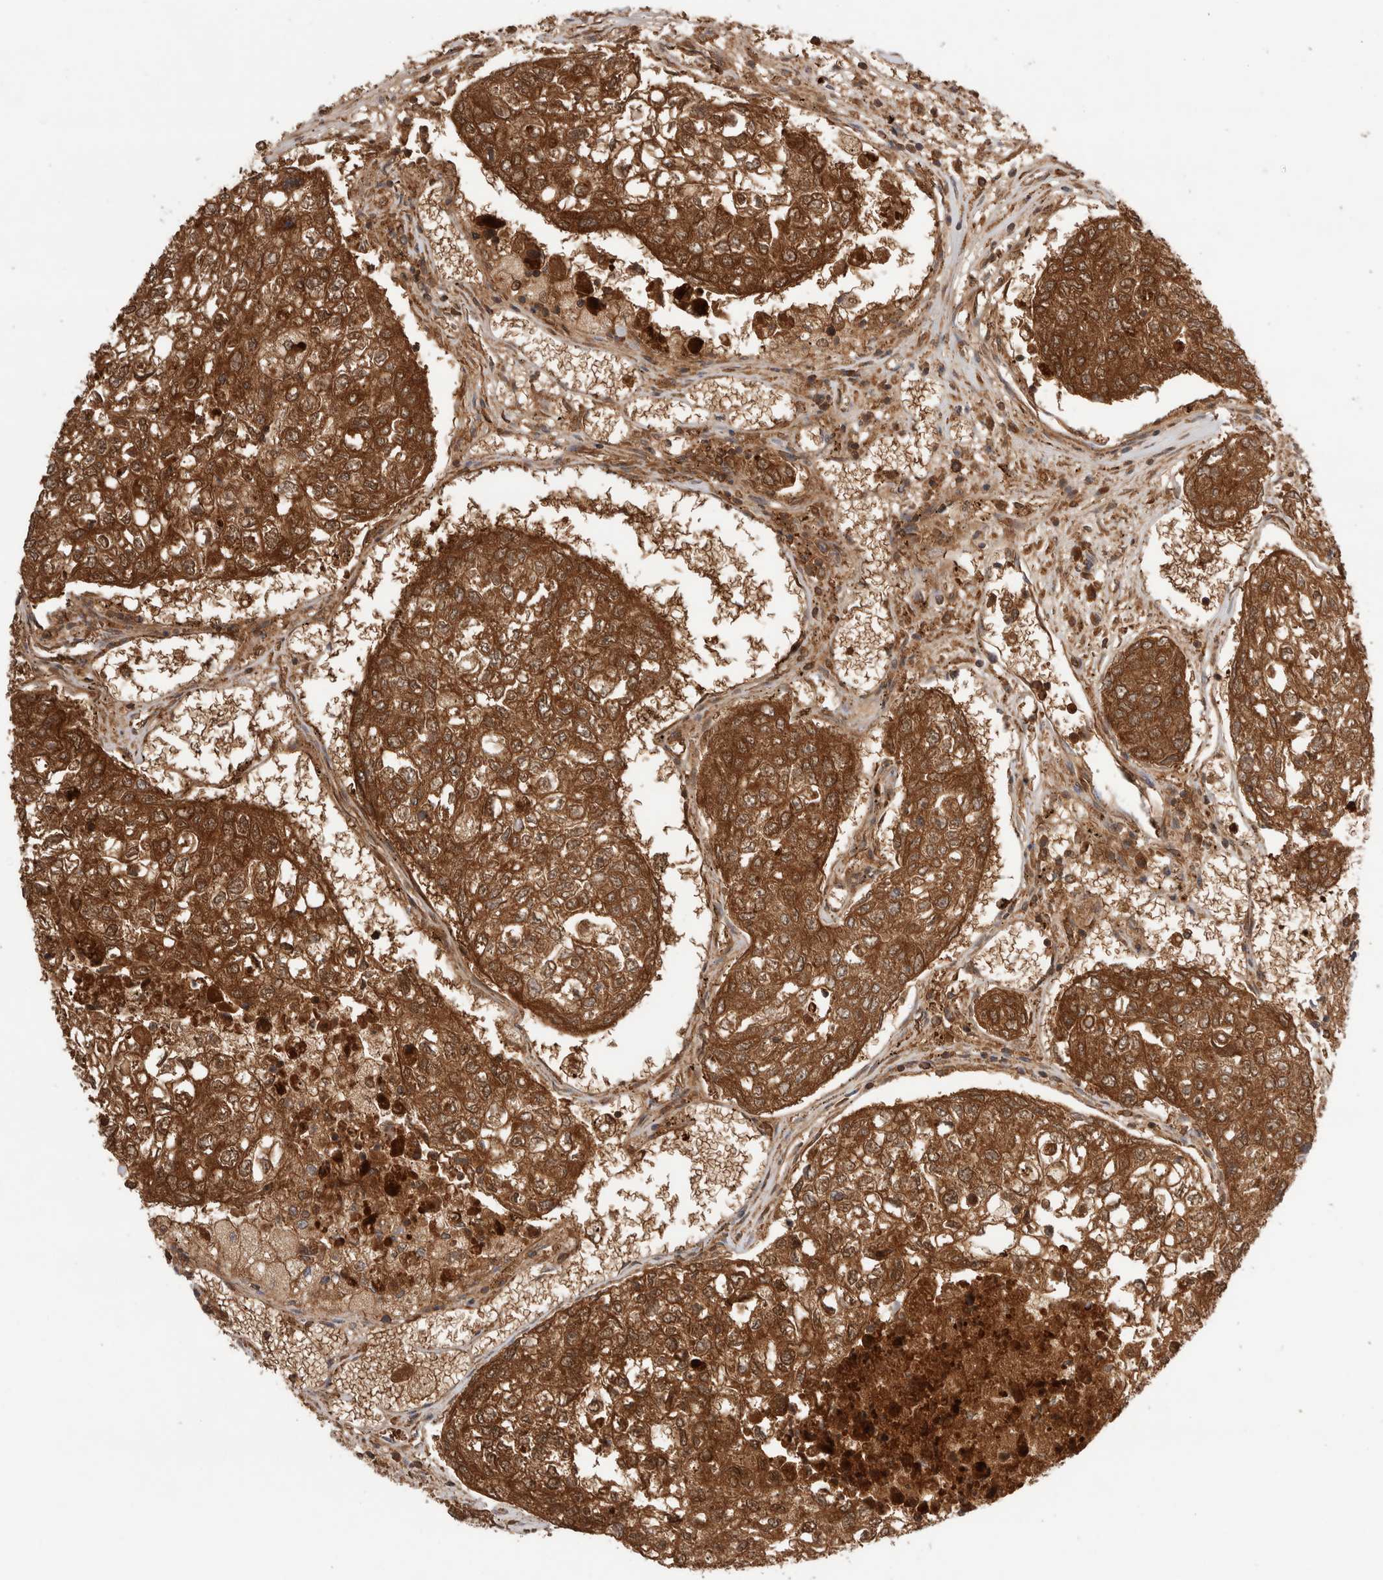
{"staining": {"intensity": "strong", "quantity": ">75%", "location": "cytoplasmic/membranous,nuclear"}, "tissue": "urothelial cancer", "cell_type": "Tumor cells", "image_type": "cancer", "snomed": [{"axis": "morphology", "description": "Urothelial carcinoma, High grade"}, {"axis": "topography", "description": "Lymph node"}, {"axis": "topography", "description": "Urinary bladder"}], "caption": "Human urothelial cancer stained with a protein marker displays strong staining in tumor cells.", "gene": "KLHL14", "patient": {"sex": "male", "age": 51}}